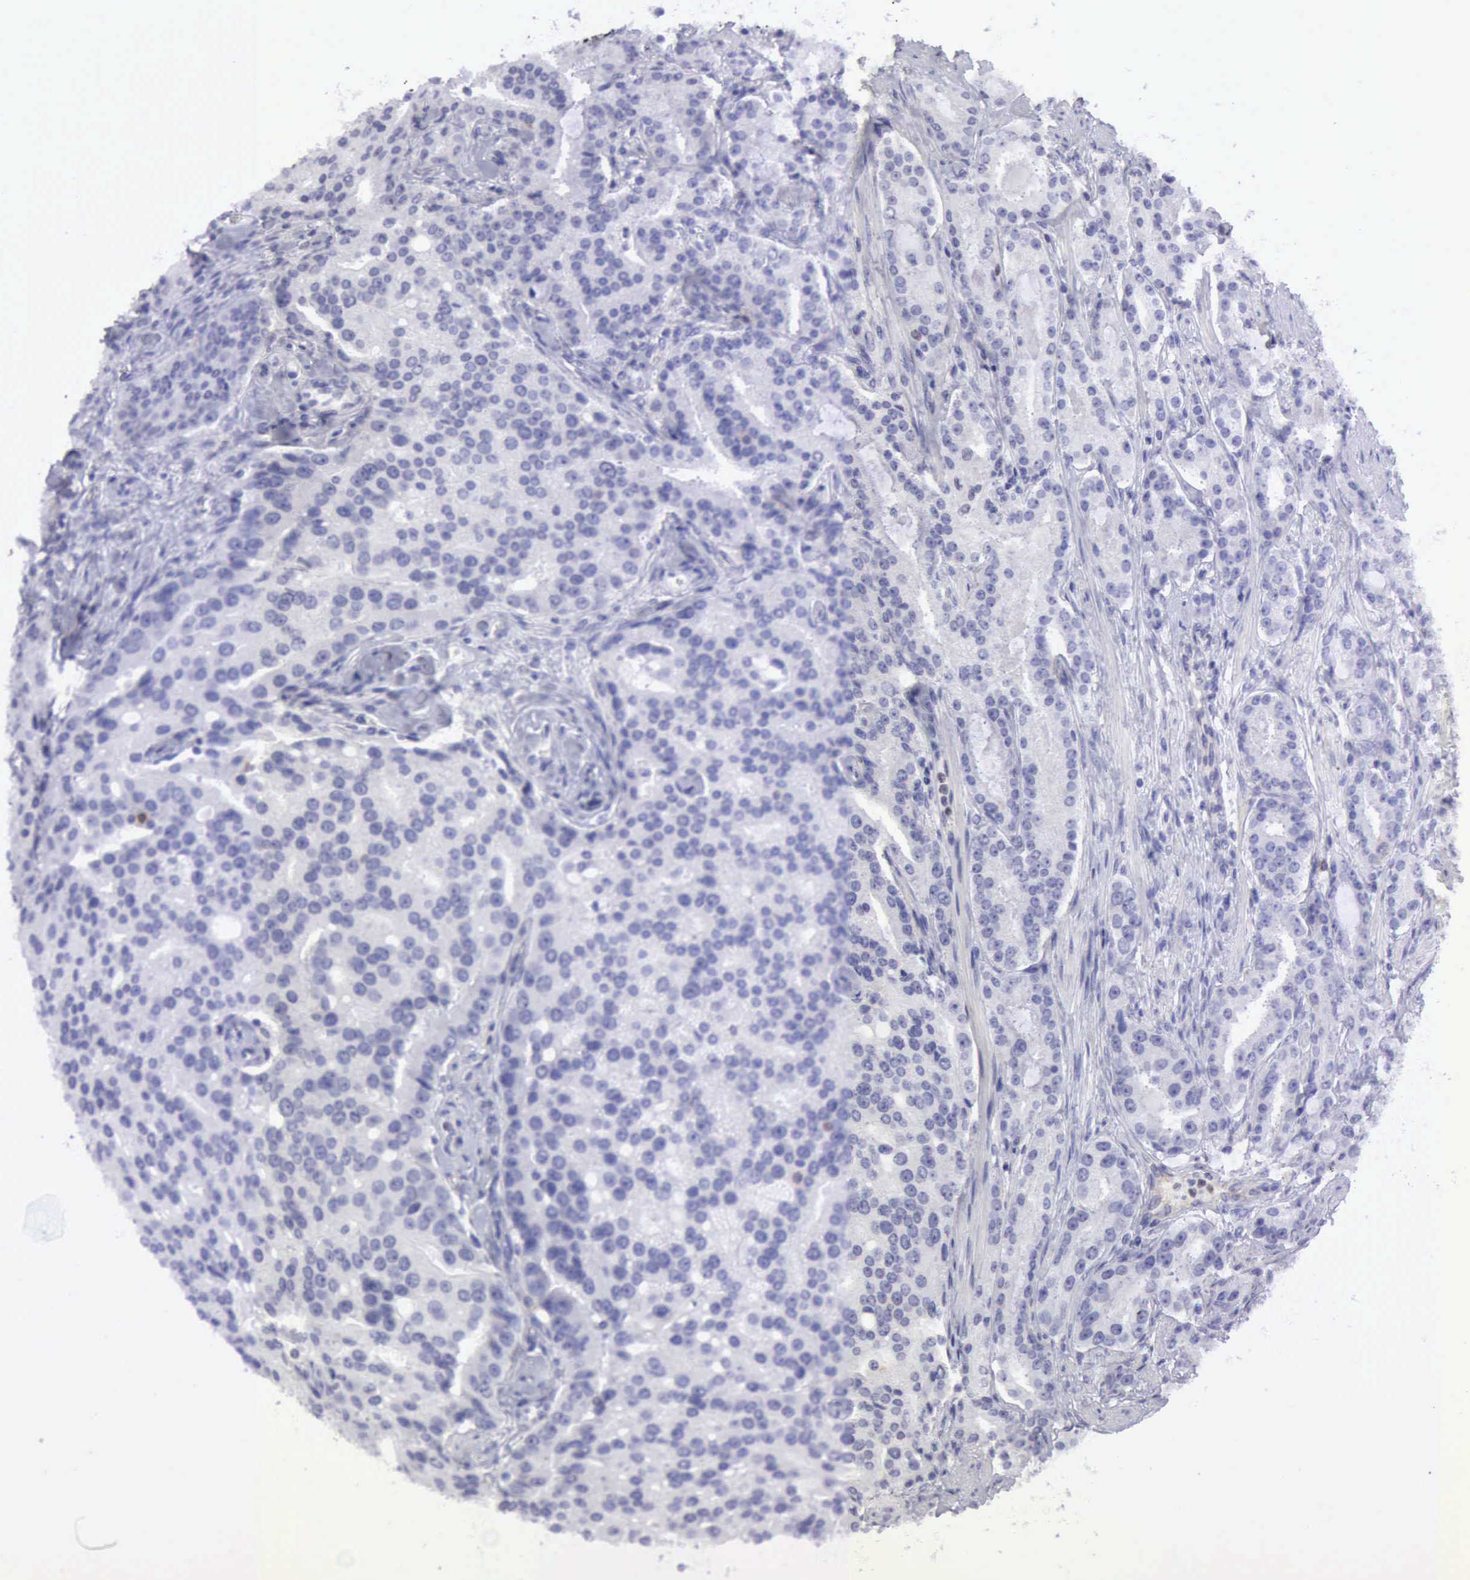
{"staining": {"intensity": "negative", "quantity": "none", "location": "none"}, "tissue": "prostate cancer", "cell_type": "Tumor cells", "image_type": "cancer", "snomed": [{"axis": "morphology", "description": "Adenocarcinoma, Medium grade"}, {"axis": "topography", "description": "Prostate"}], "caption": "Immunohistochemical staining of human prostate cancer (medium-grade adenocarcinoma) displays no significant positivity in tumor cells. (Stains: DAB IHC with hematoxylin counter stain, Microscopy: brightfield microscopy at high magnification).", "gene": "TFRC", "patient": {"sex": "male", "age": 72}}